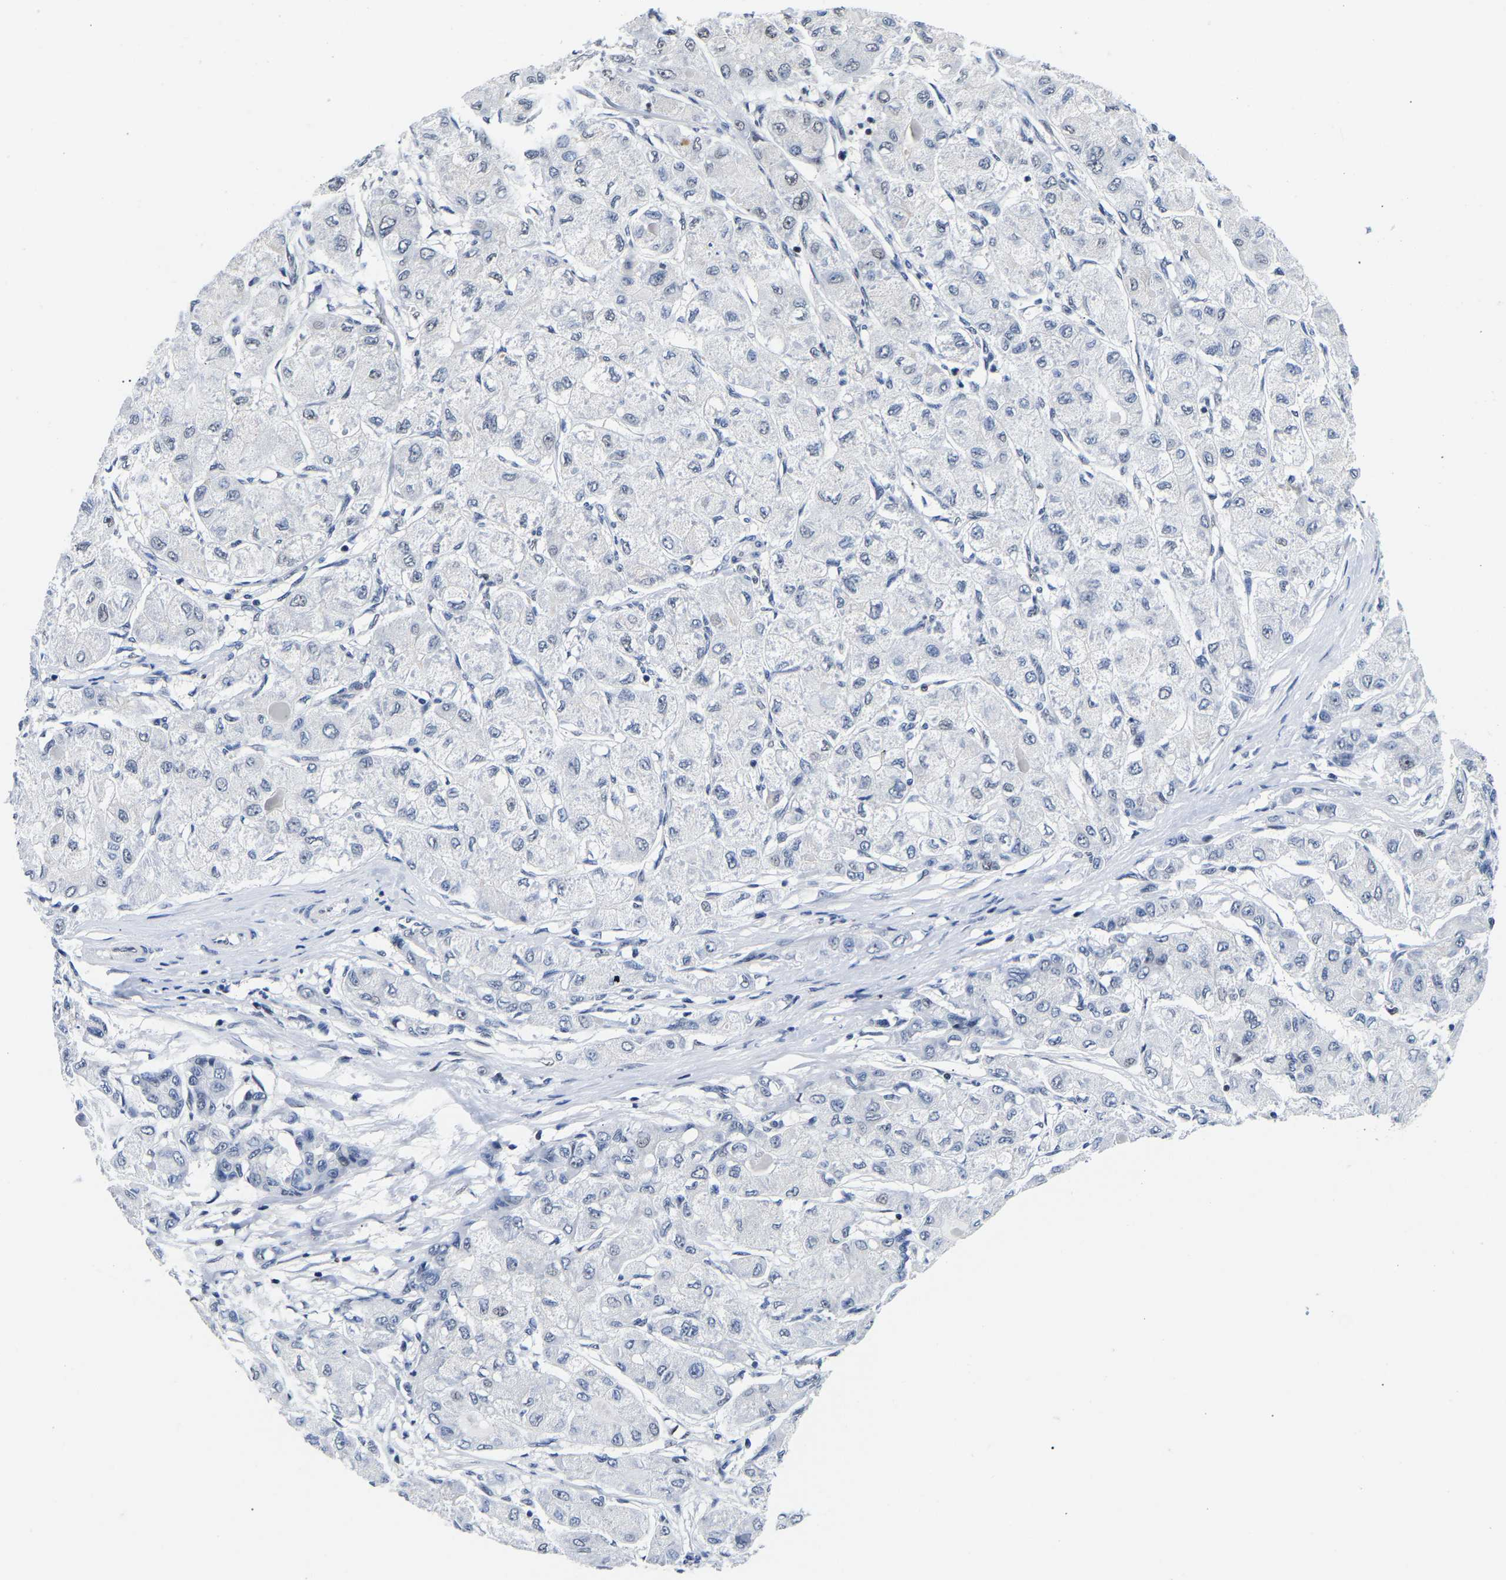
{"staining": {"intensity": "negative", "quantity": "none", "location": "none"}, "tissue": "liver cancer", "cell_type": "Tumor cells", "image_type": "cancer", "snomed": [{"axis": "morphology", "description": "Carcinoma, Hepatocellular, NOS"}, {"axis": "topography", "description": "Liver"}], "caption": "Liver cancer was stained to show a protein in brown. There is no significant positivity in tumor cells. (DAB immunohistochemistry (IHC) visualized using brightfield microscopy, high magnification).", "gene": "PTRHD1", "patient": {"sex": "male", "age": 80}}